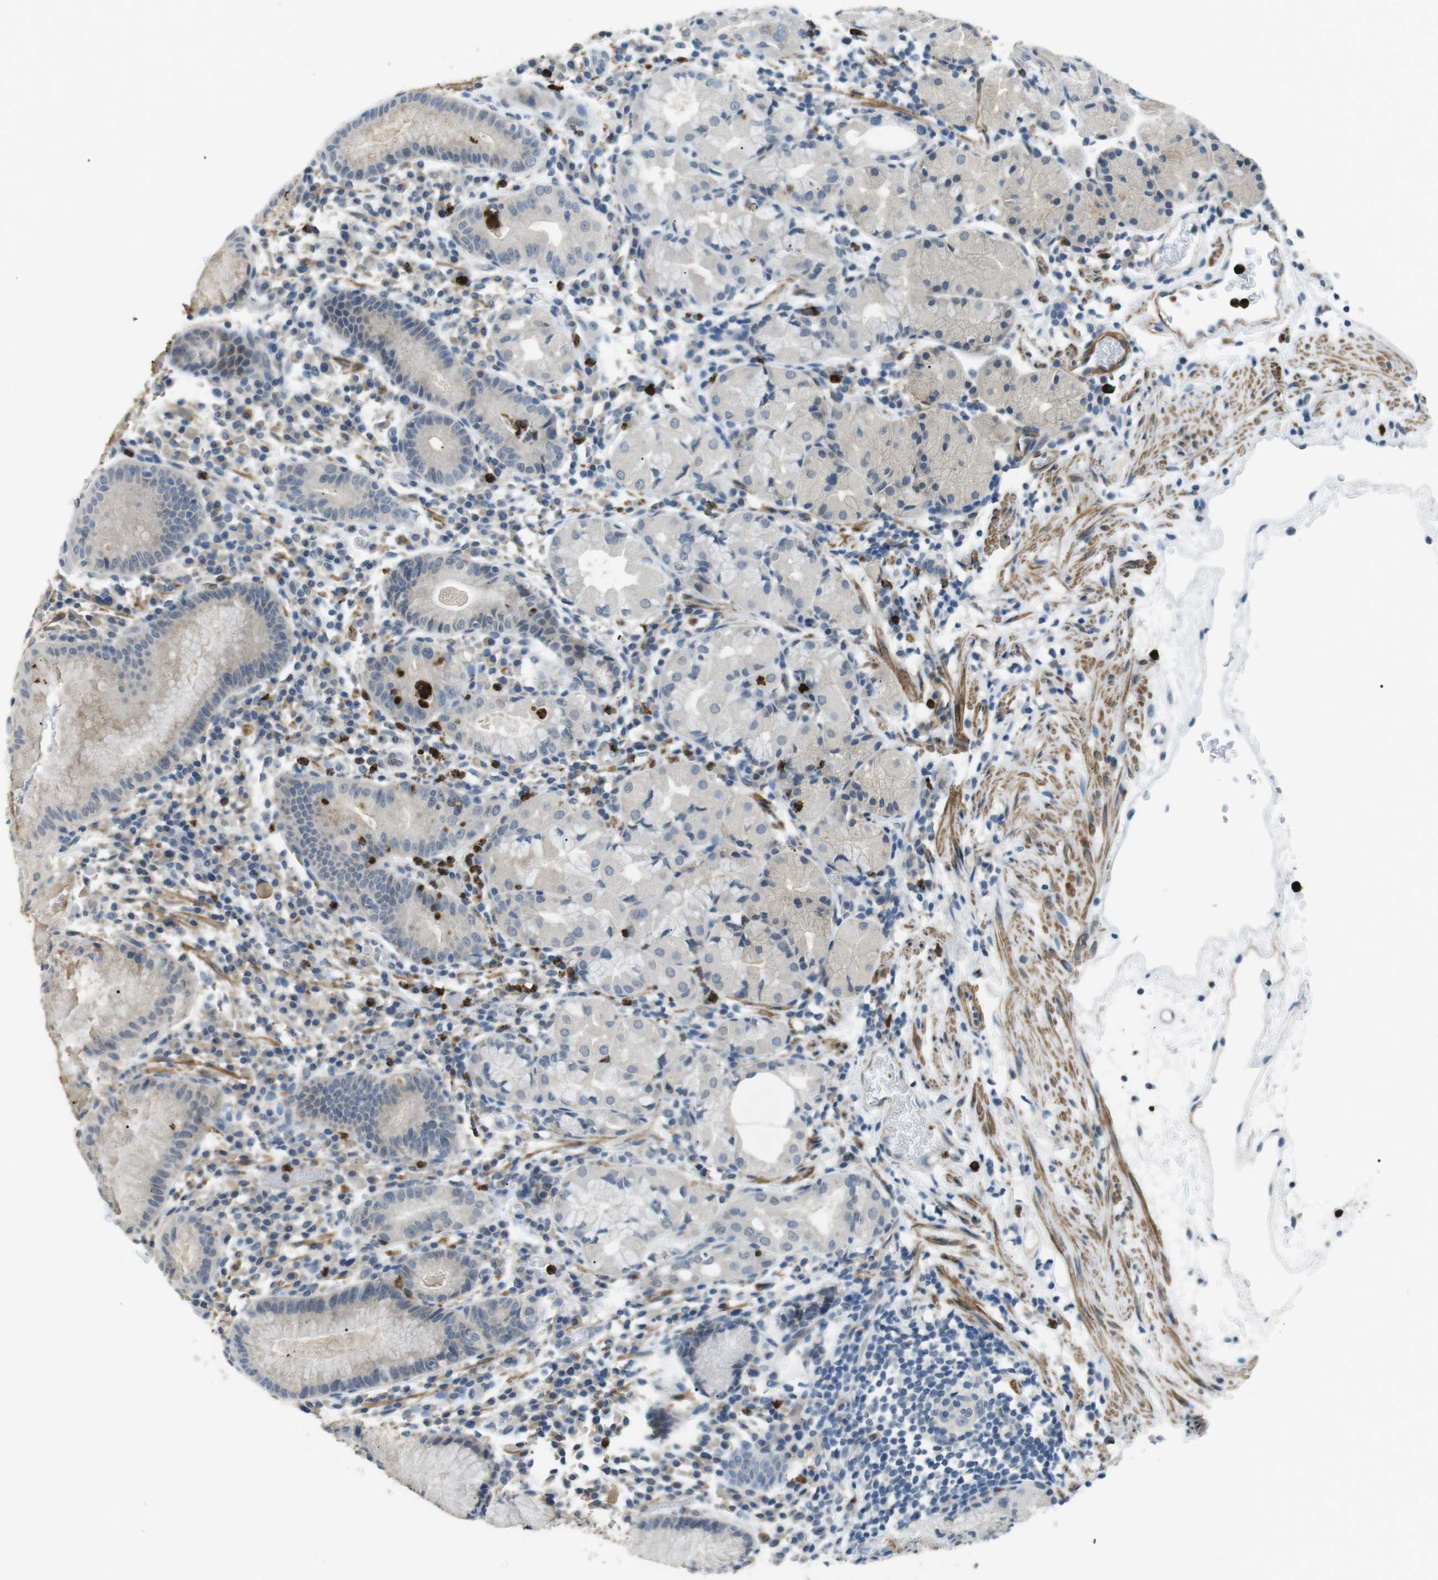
{"staining": {"intensity": "negative", "quantity": "none", "location": "none"}, "tissue": "stomach", "cell_type": "Glandular cells", "image_type": "normal", "snomed": [{"axis": "morphology", "description": "Normal tissue, NOS"}, {"axis": "topography", "description": "Stomach"}, {"axis": "topography", "description": "Stomach, lower"}], "caption": "An immunohistochemistry (IHC) micrograph of normal stomach is shown. There is no staining in glandular cells of stomach. Brightfield microscopy of IHC stained with DAB (3,3'-diaminobenzidine) (brown) and hematoxylin (blue), captured at high magnification.", "gene": "GZMM", "patient": {"sex": "female", "age": 75}}